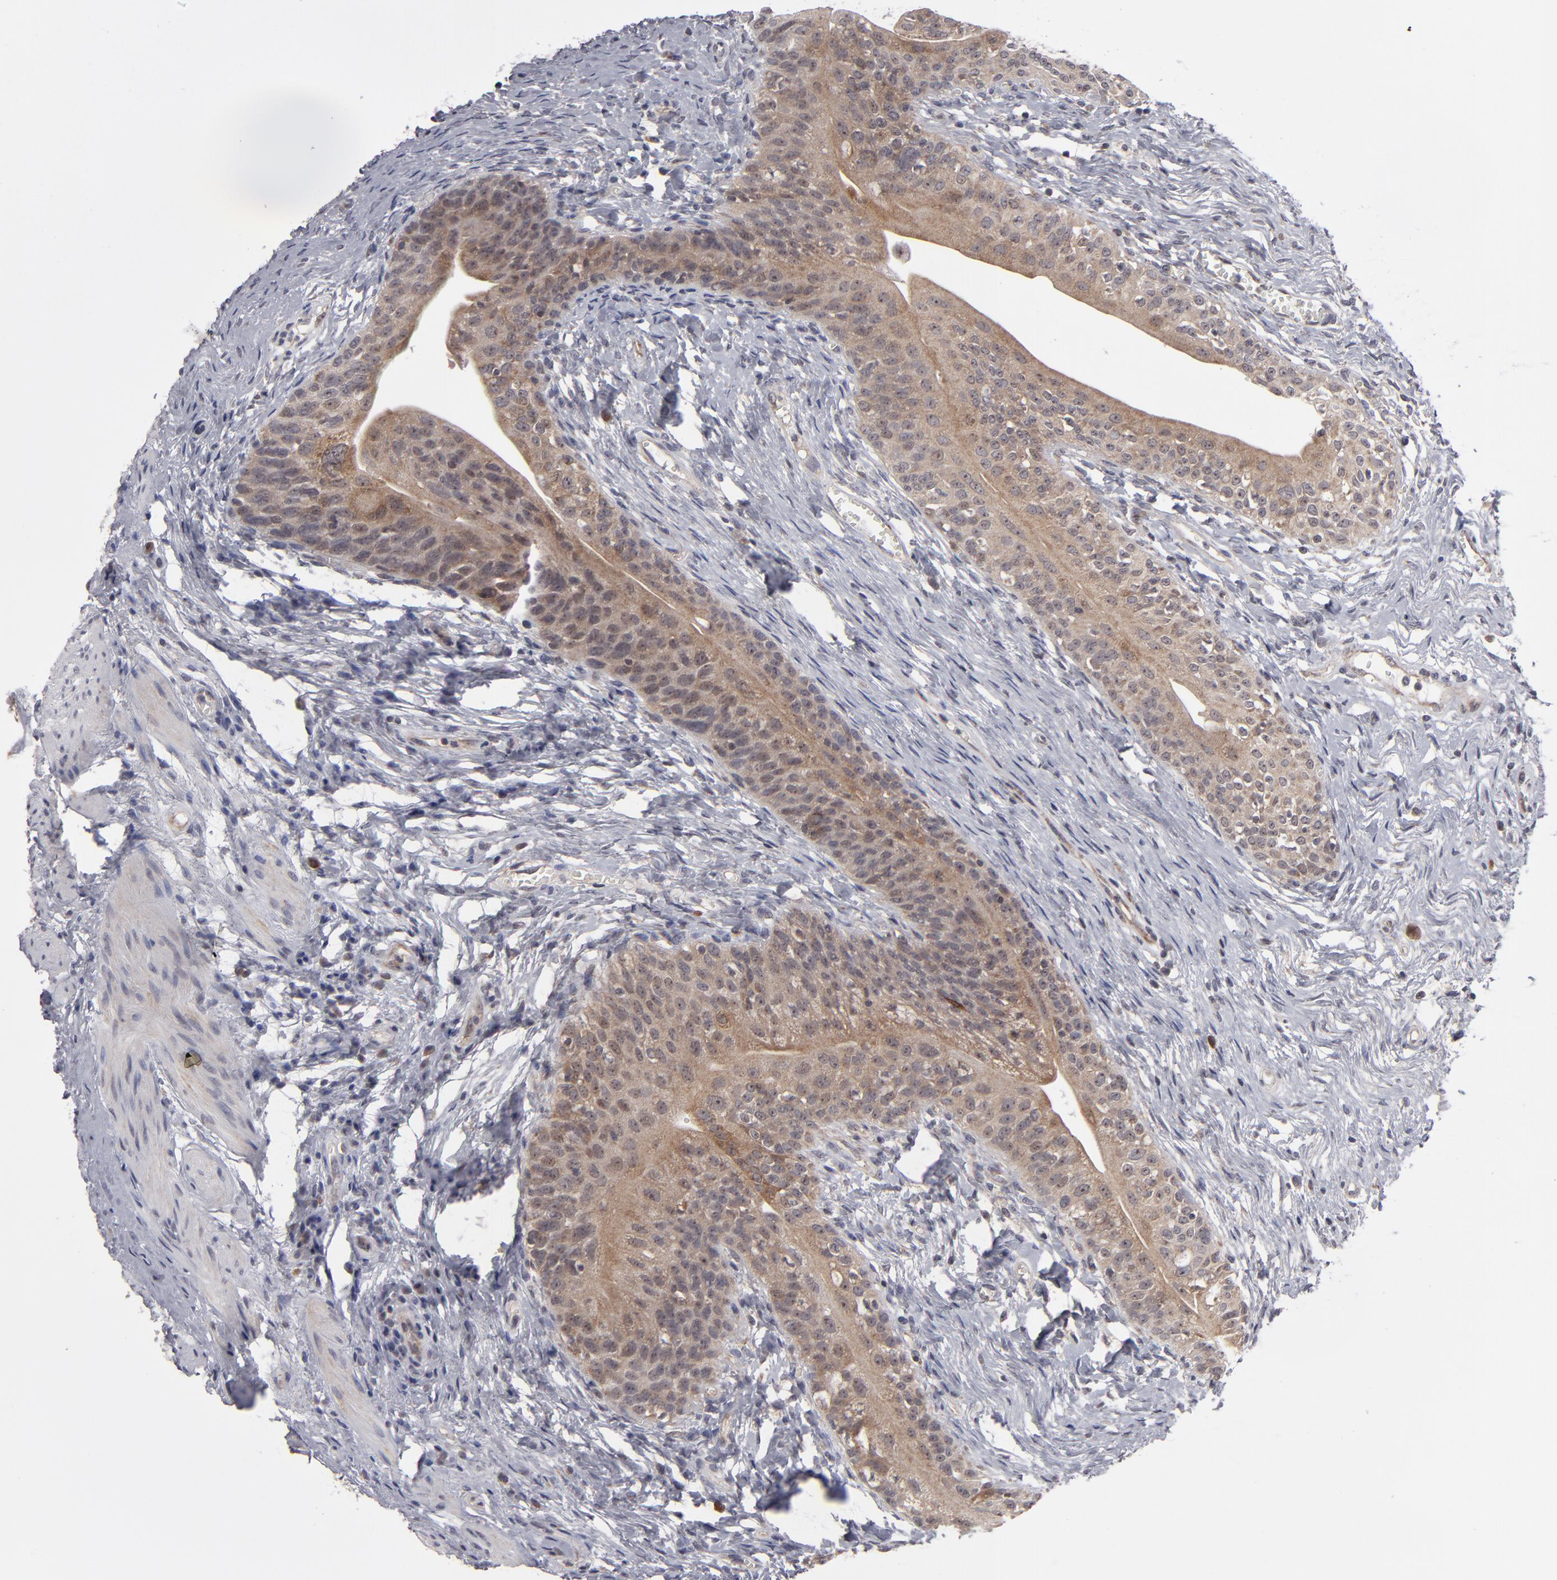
{"staining": {"intensity": "moderate", "quantity": ">75%", "location": "cytoplasmic/membranous,nuclear"}, "tissue": "urinary bladder", "cell_type": "Urothelial cells", "image_type": "normal", "snomed": [{"axis": "morphology", "description": "Normal tissue, NOS"}, {"axis": "topography", "description": "Urinary bladder"}], "caption": "Moderate cytoplasmic/membranous,nuclear expression for a protein is identified in about >75% of urothelial cells of unremarkable urinary bladder using immunohistochemistry (IHC).", "gene": "GLCCI1", "patient": {"sex": "female", "age": 55}}